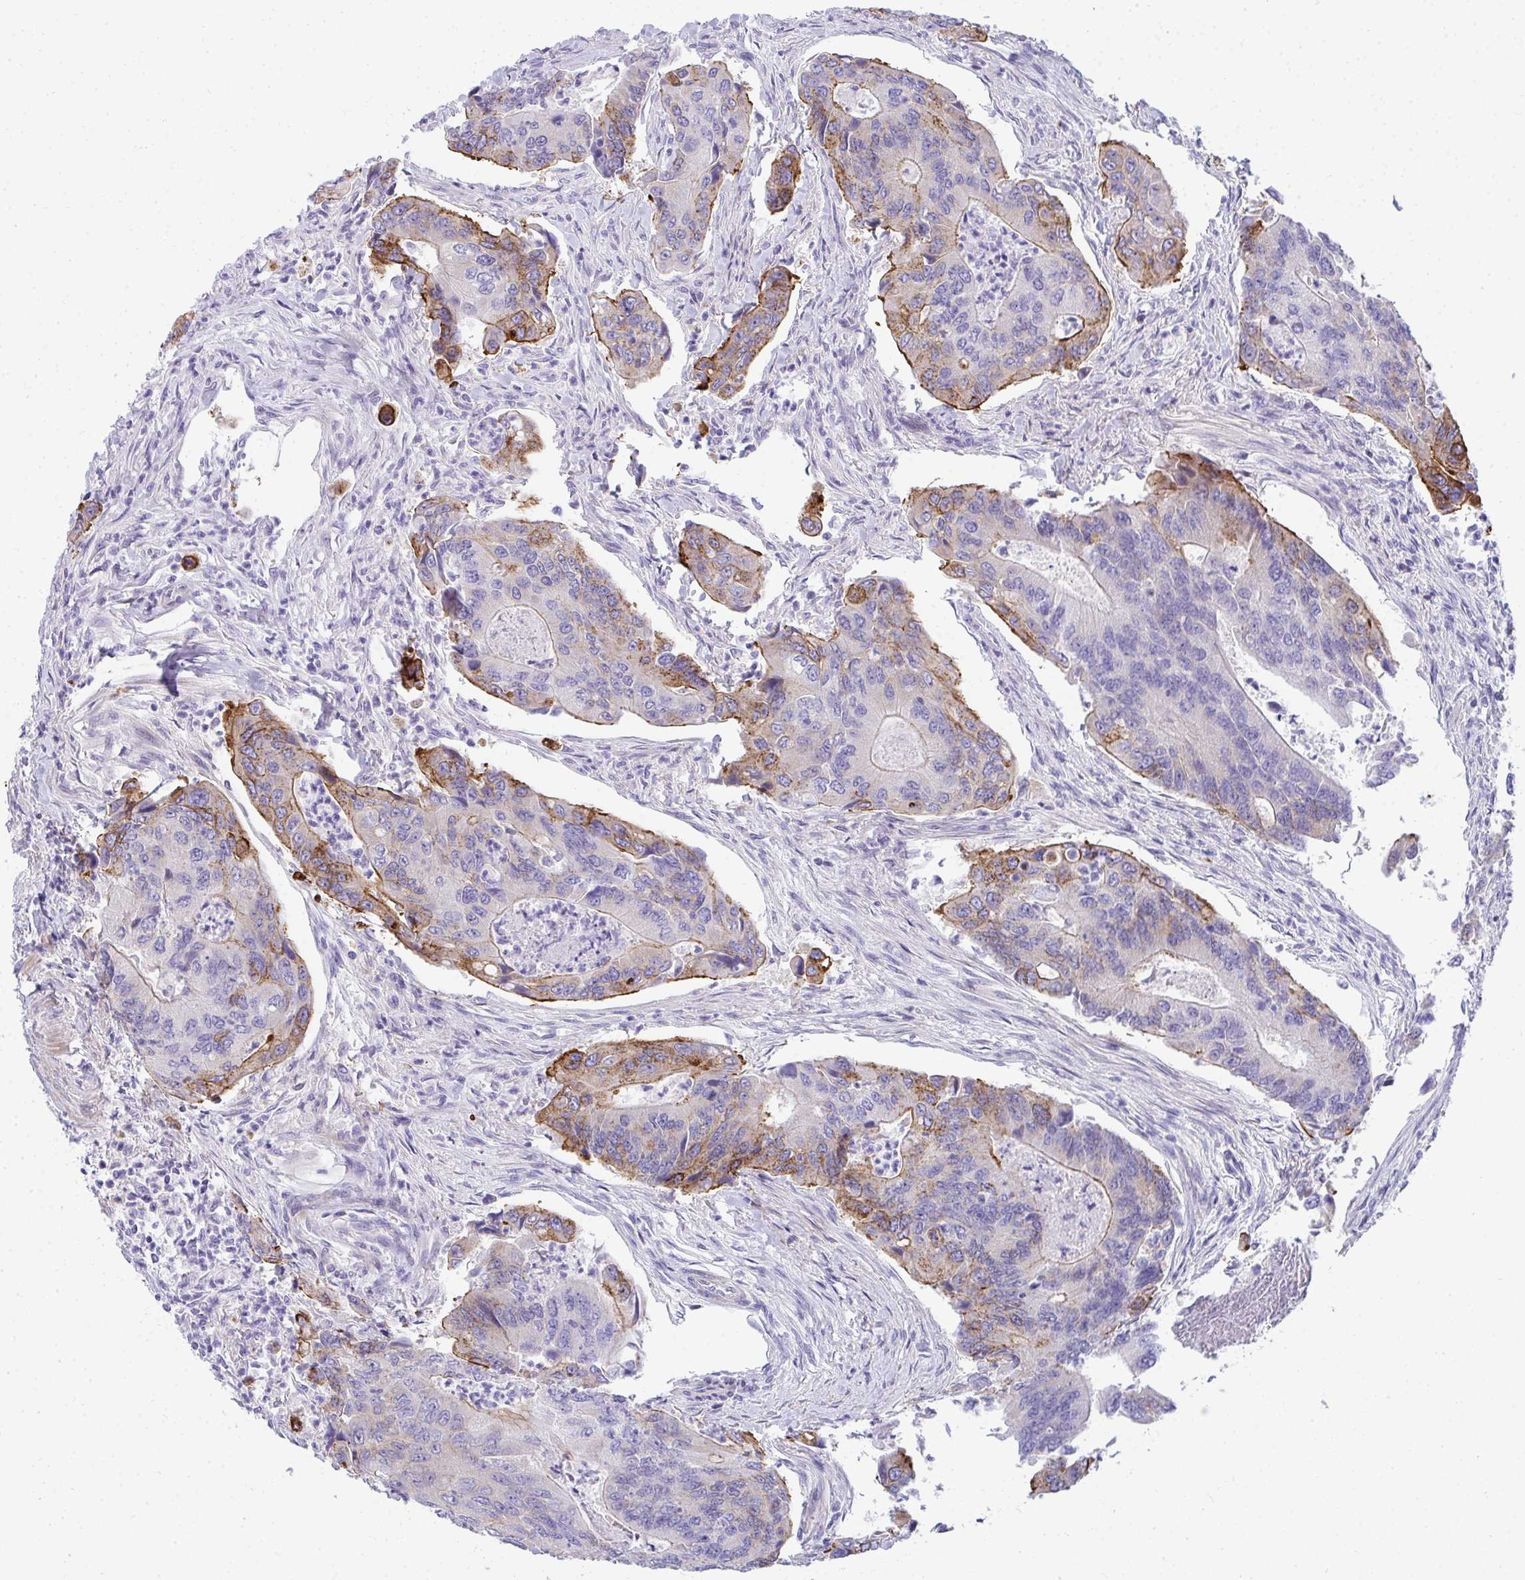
{"staining": {"intensity": "moderate", "quantity": "<25%", "location": "cytoplasmic/membranous"}, "tissue": "colorectal cancer", "cell_type": "Tumor cells", "image_type": "cancer", "snomed": [{"axis": "morphology", "description": "Adenocarcinoma, NOS"}, {"axis": "topography", "description": "Colon"}], "caption": "Colorectal adenocarcinoma tissue displays moderate cytoplasmic/membranous positivity in approximately <25% of tumor cells, visualized by immunohistochemistry. Using DAB (brown) and hematoxylin (blue) stains, captured at high magnification using brightfield microscopy.", "gene": "AK5", "patient": {"sex": "female", "age": 67}}